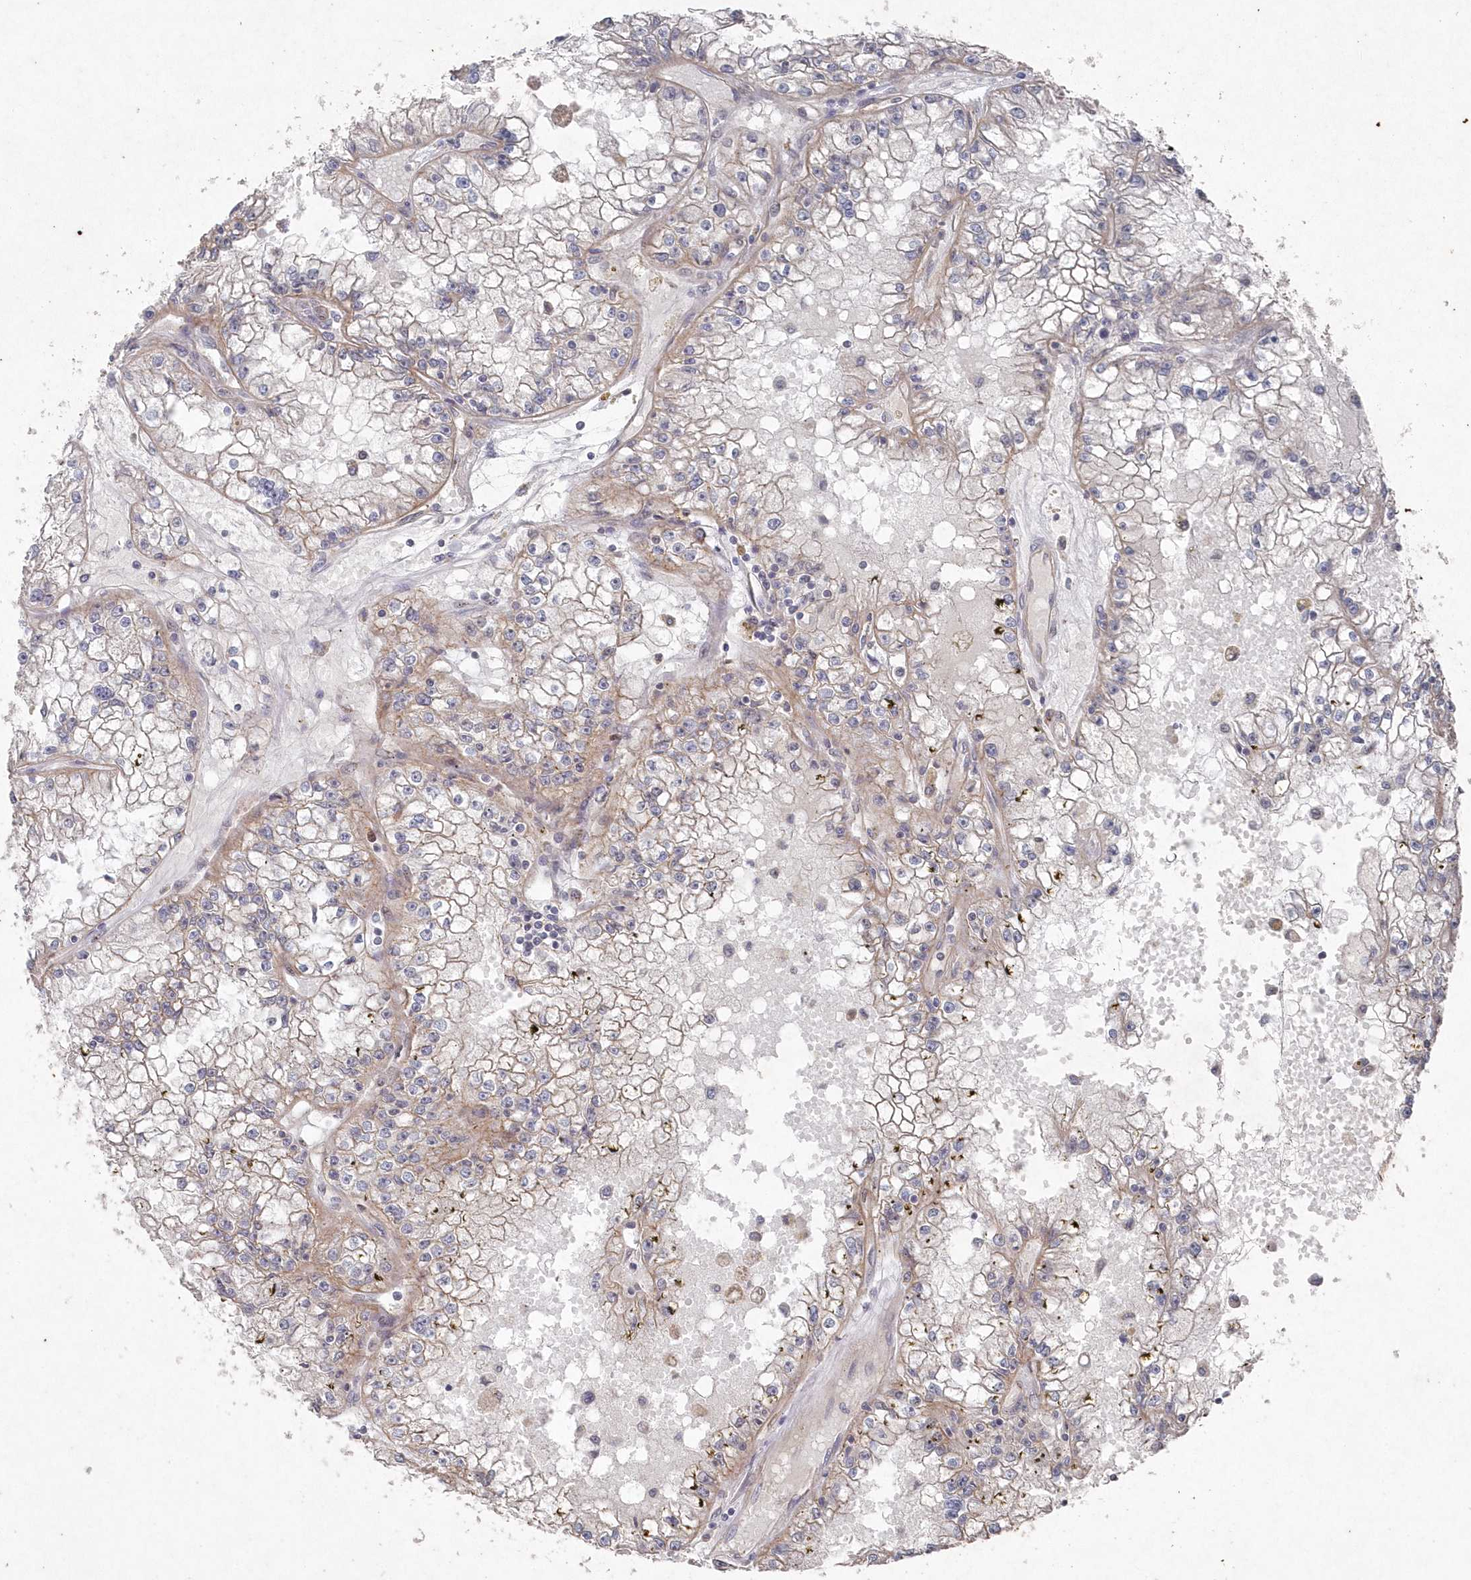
{"staining": {"intensity": "negative", "quantity": "none", "location": "none"}, "tissue": "renal cancer", "cell_type": "Tumor cells", "image_type": "cancer", "snomed": [{"axis": "morphology", "description": "Adenocarcinoma, NOS"}, {"axis": "topography", "description": "Kidney"}], "caption": "An image of renal cancer (adenocarcinoma) stained for a protein shows no brown staining in tumor cells.", "gene": "VSIG2", "patient": {"sex": "male", "age": 56}}